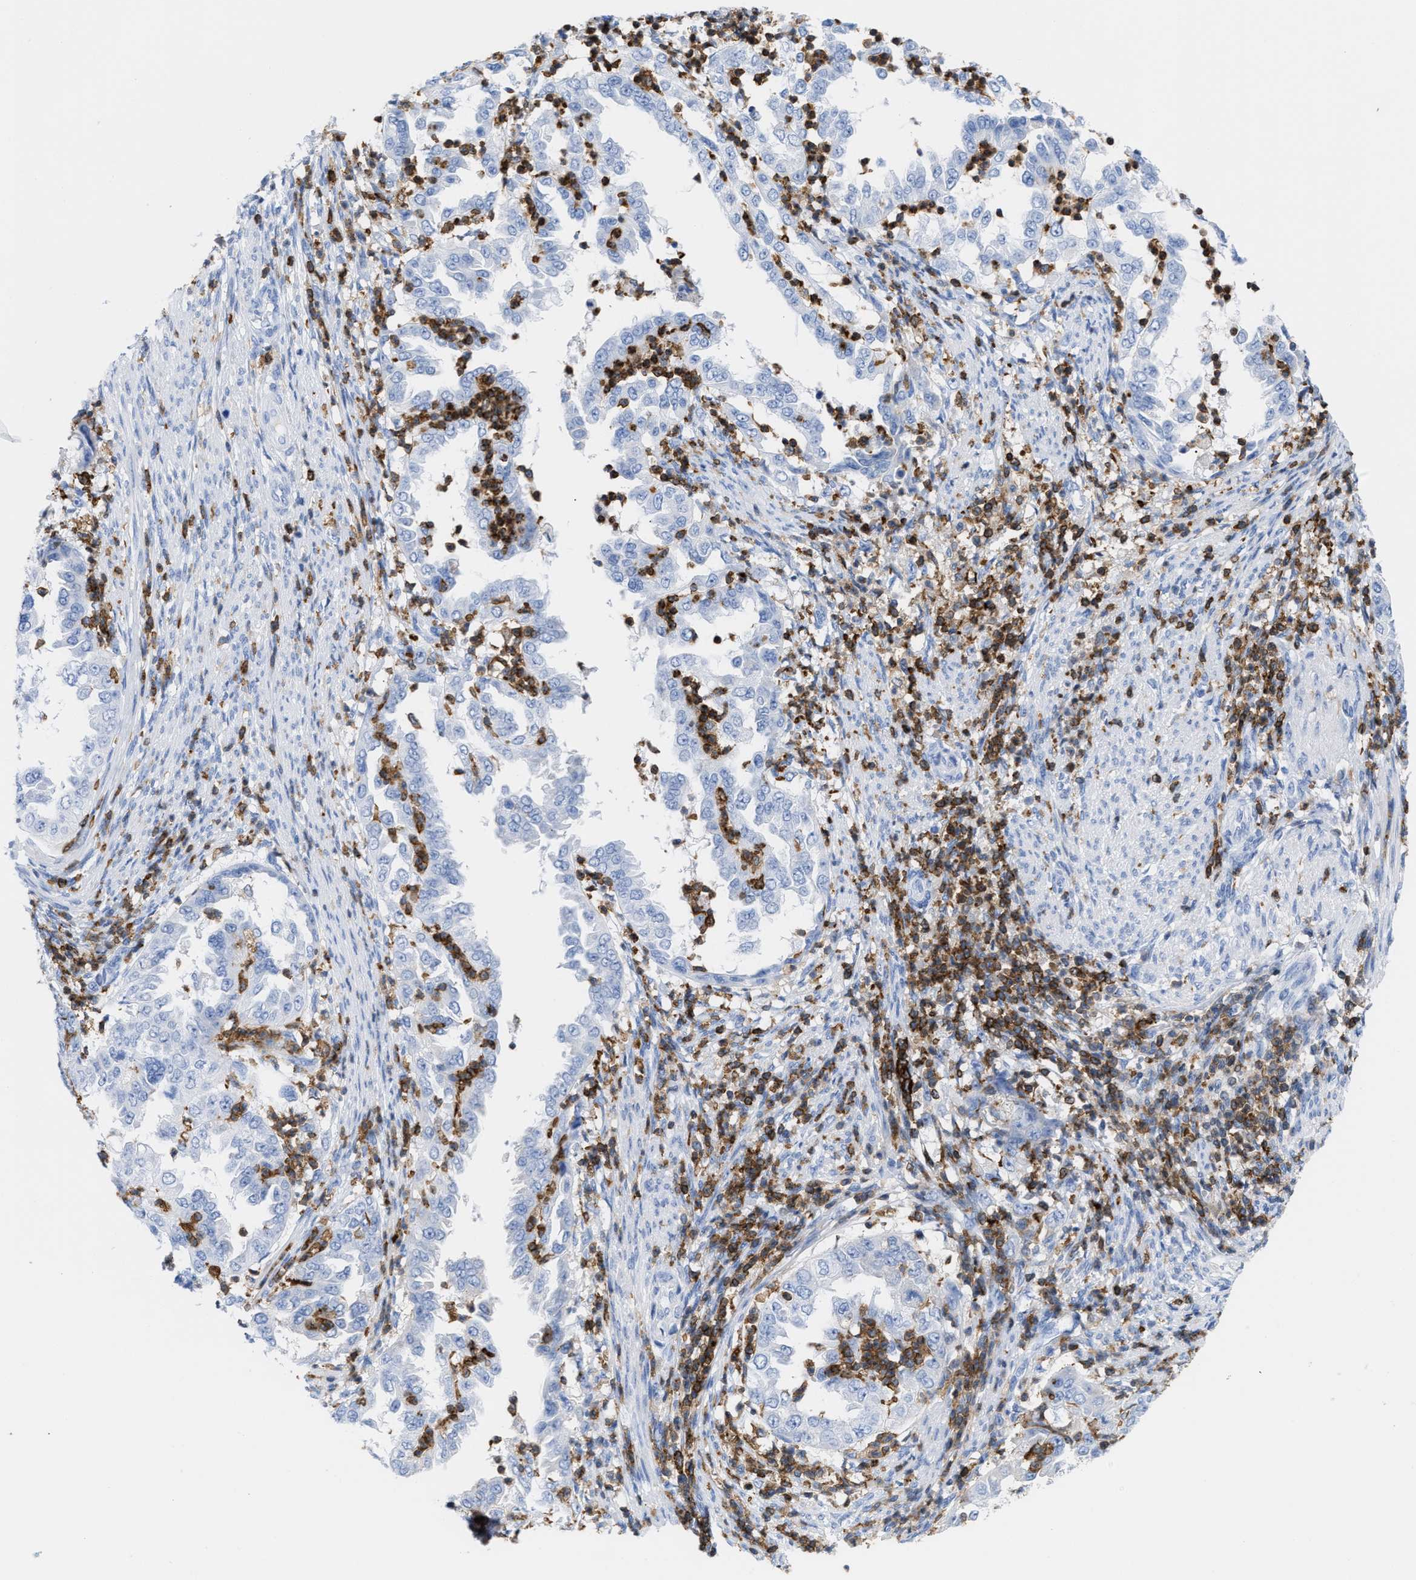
{"staining": {"intensity": "negative", "quantity": "none", "location": "none"}, "tissue": "endometrial cancer", "cell_type": "Tumor cells", "image_type": "cancer", "snomed": [{"axis": "morphology", "description": "Adenocarcinoma, NOS"}, {"axis": "topography", "description": "Endometrium"}], "caption": "Protein analysis of endometrial cancer (adenocarcinoma) displays no significant positivity in tumor cells.", "gene": "LCP1", "patient": {"sex": "female", "age": 85}}